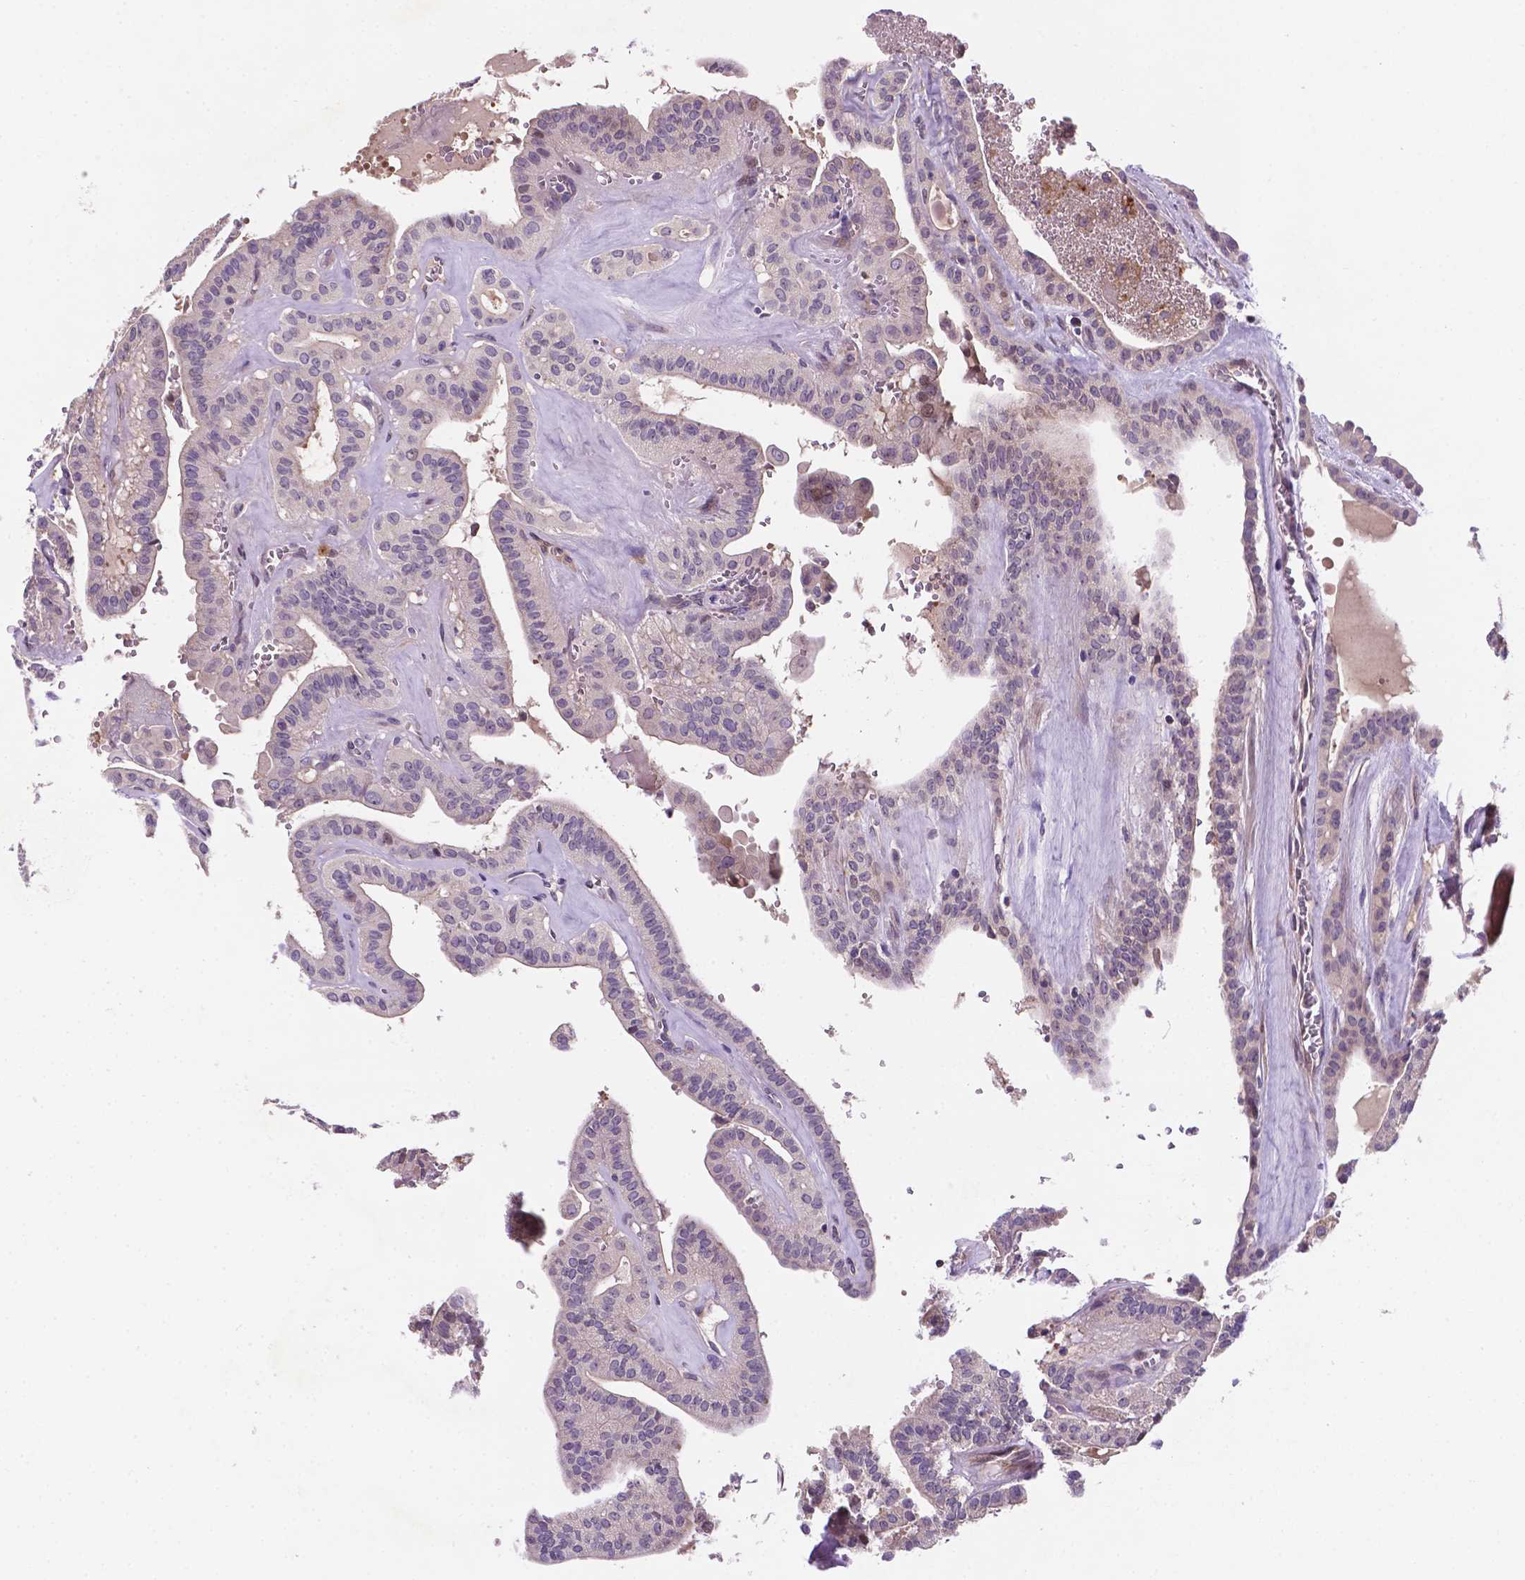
{"staining": {"intensity": "moderate", "quantity": "<25%", "location": "cytoplasmic/membranous"}, "tissue": "thyroid cancer", "cell_type": "Tumor cells", "image_type": "cancer", "snomed": [{"axis": "morphology", "description": "Papillary adenocarcinoma, NOS"}, {"axis": "topography", "description": "Thyroid gland"}], "caption": "This is an image of IHC staining of thyroid papillary adenocarcinoma, which shows moderate expression in the cytoplasmic/membranous of tumor cells.", "gene": "TM4SF20", "patient": {"sex": "male", "age": 52}}